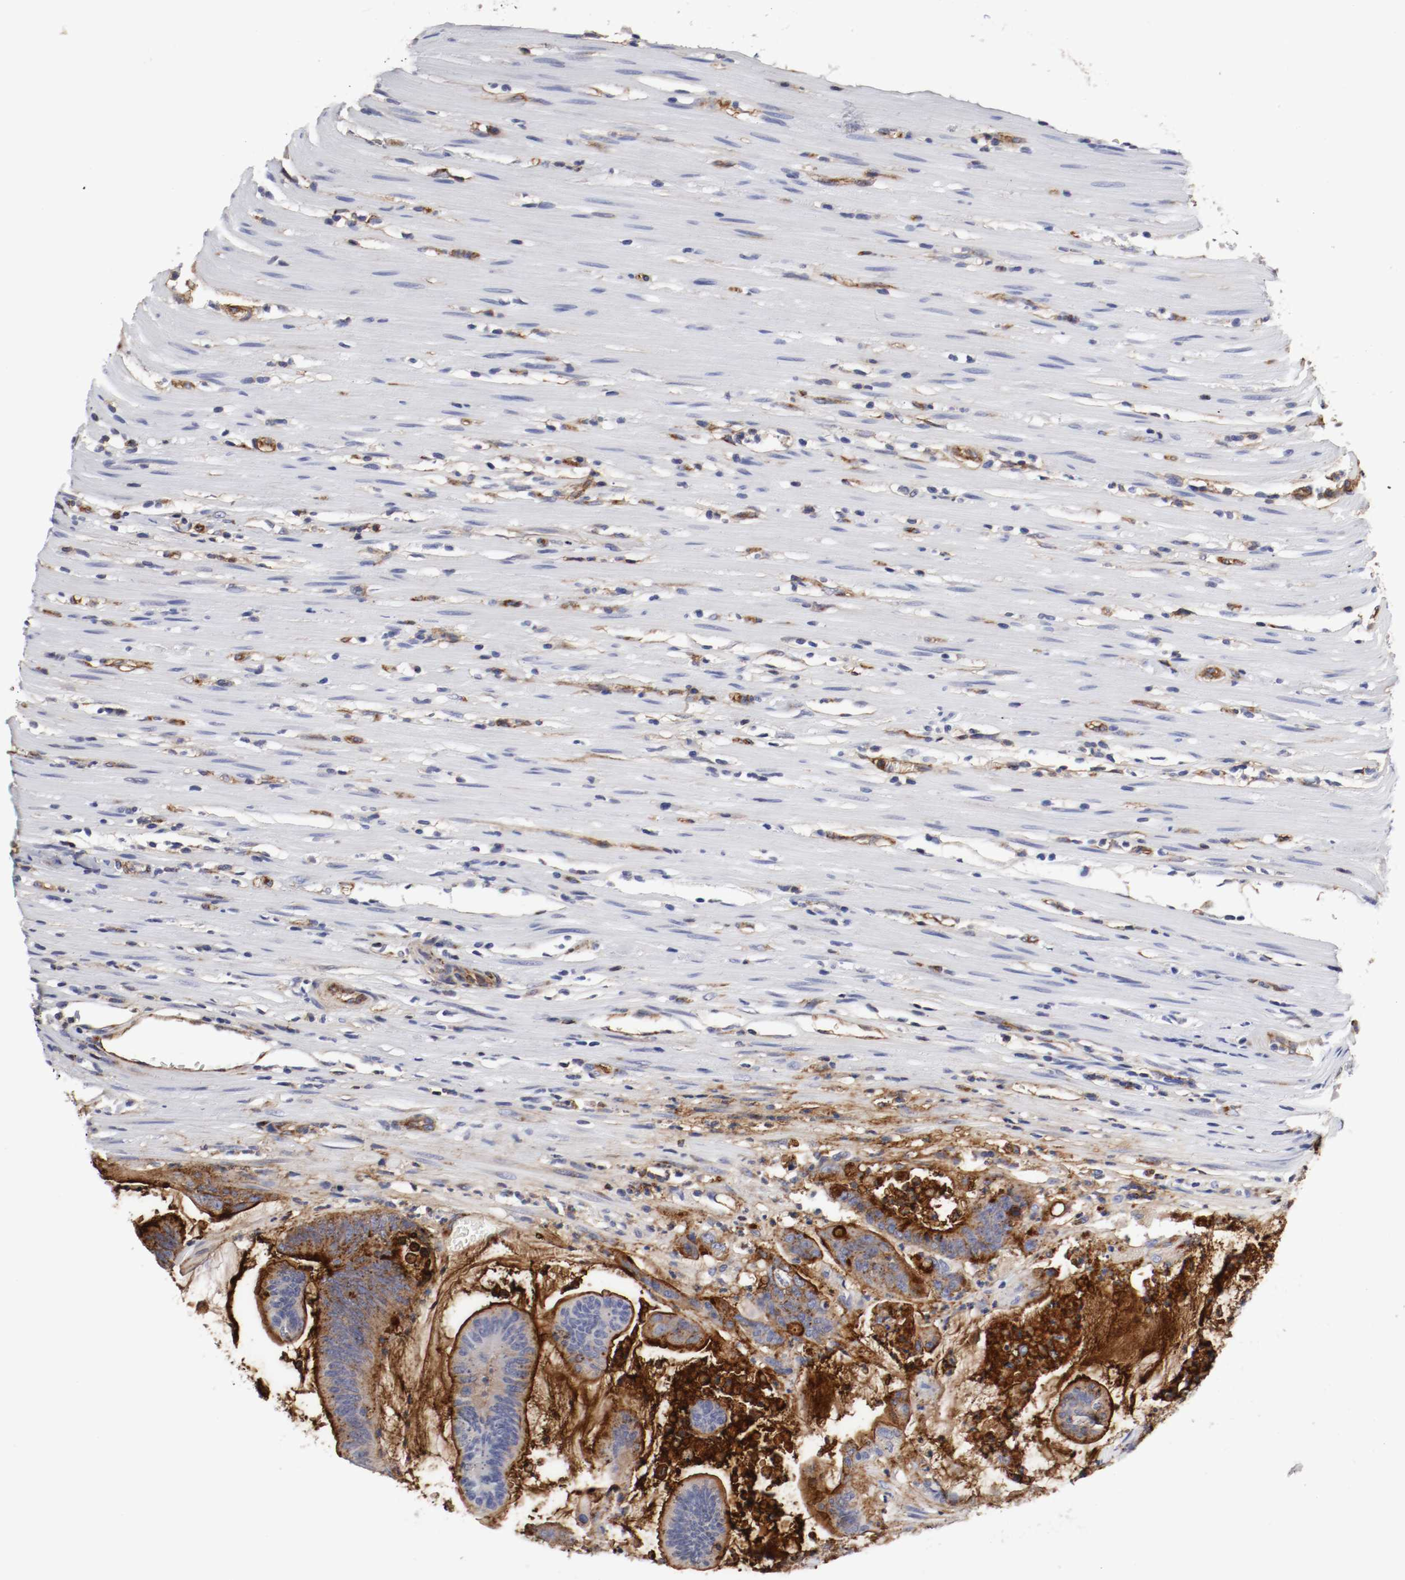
{"staining": {"intensity": "strong", "quantity": "25%-75%", "location": "cytoplasmic/membranous"}, "tissue": "colorectal cancer", "cell_type": "Tumor cells", "image_type": "cancer", "snomed": [{"axis": "morphology", "description": "Adenocarcinoma, NOS"}, {"axis": "topography", "description": "Rectum"}], "caption": "Strong cytoplasmic/membranous staining for a protein is present in about 25%-75% of tumor cells of colorectal adenocarcinoma using IHC.", "gene": "IFITM1", "patient": {"sex": "female", "age": 66}}